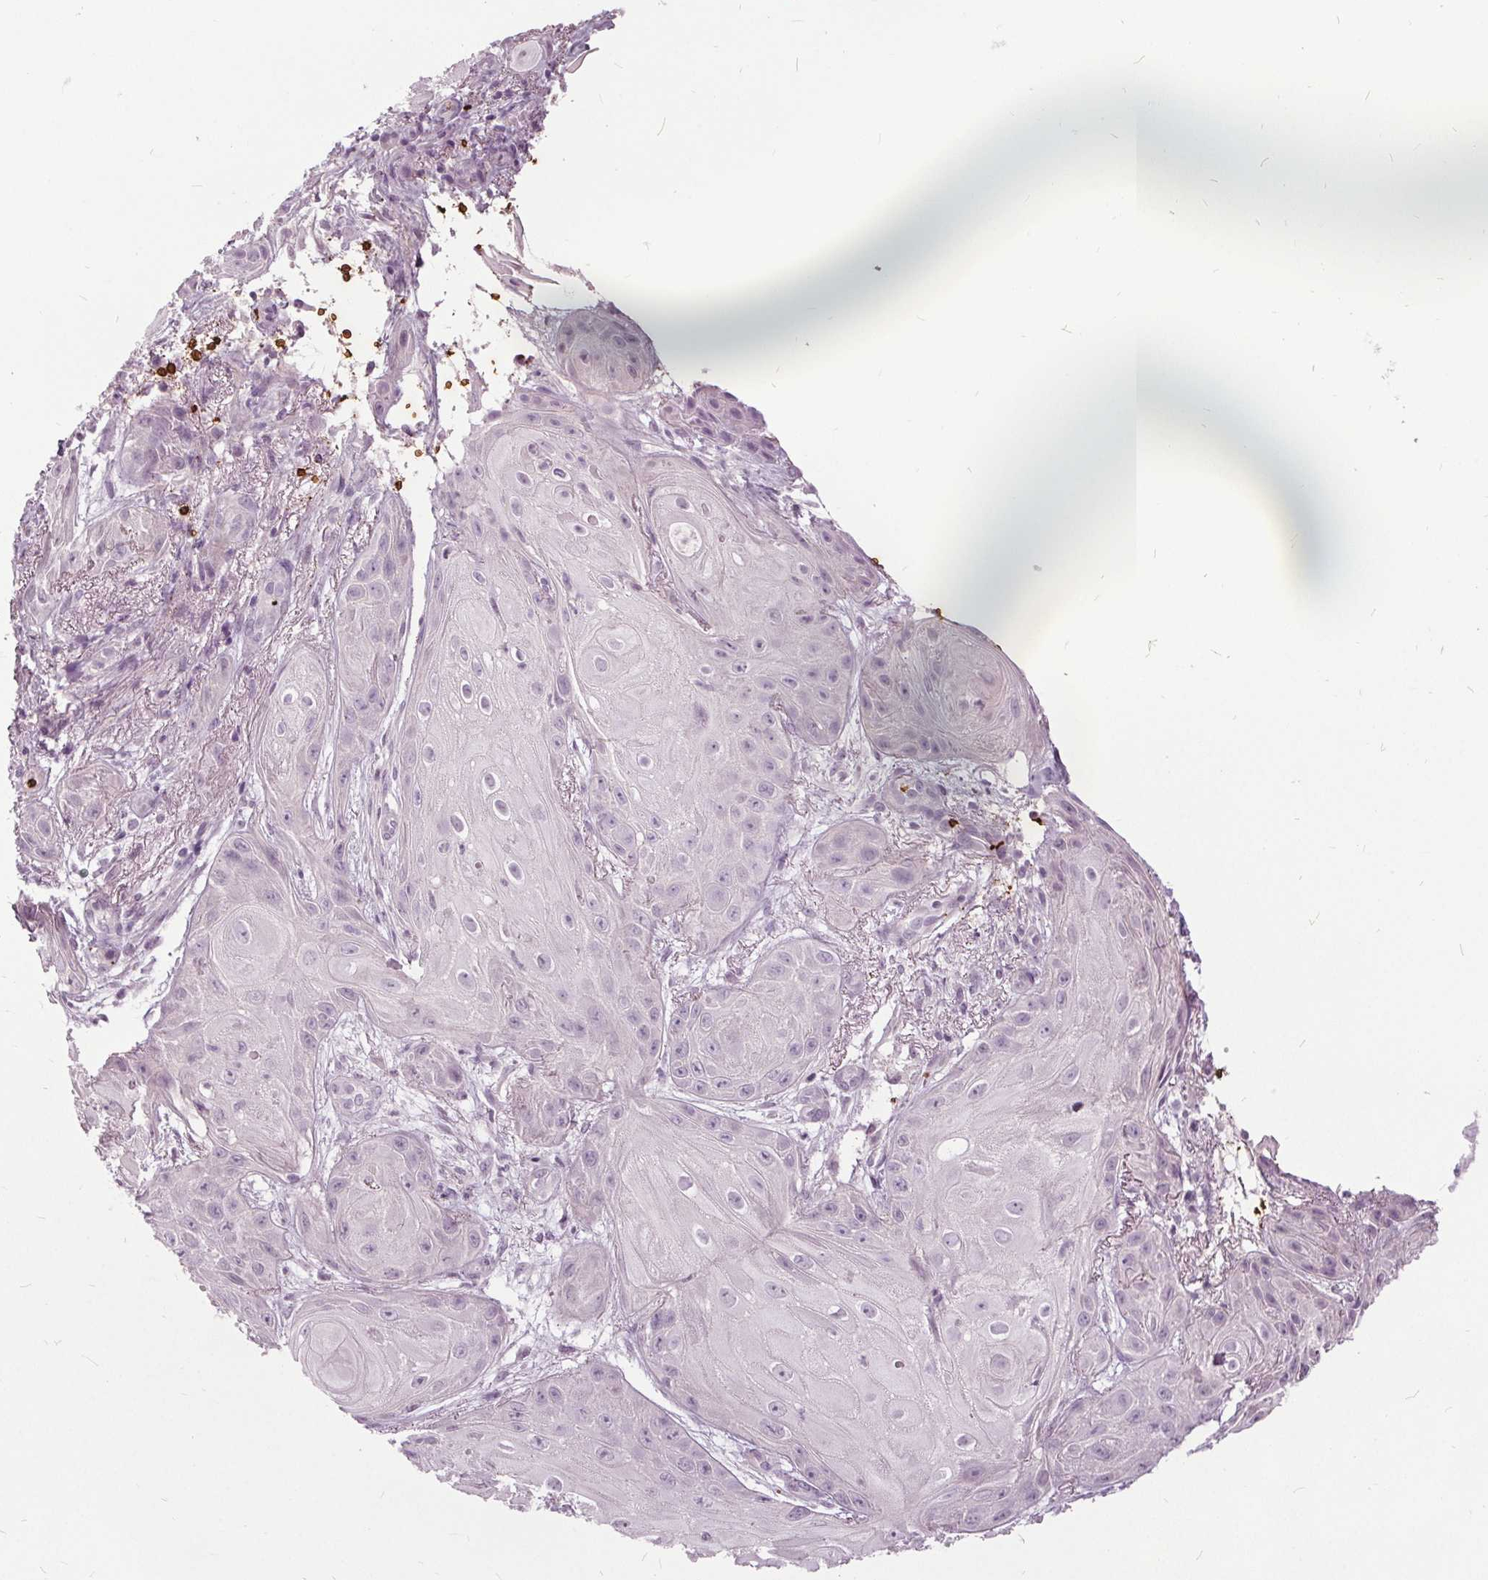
{"staining": {"intensity": "negative", "quantity": "none", "location": "none"}, "tissue": "skin cancer", "cell_type": "Tumor cells", "image_type": "cancer", "snomed": [{"axis": "morphology", "description": "Squamous cell carcinoma, NOS"}, {"axis": "topography", "description": "Skin"}], "caption": "IHC histopathology image of human skin squamous cell carcinoma stained for a protein (brown), which shows no staining in tumor cells.", "gene": "SLC4A1", "patient": {"sex": "male", "age": 62}}